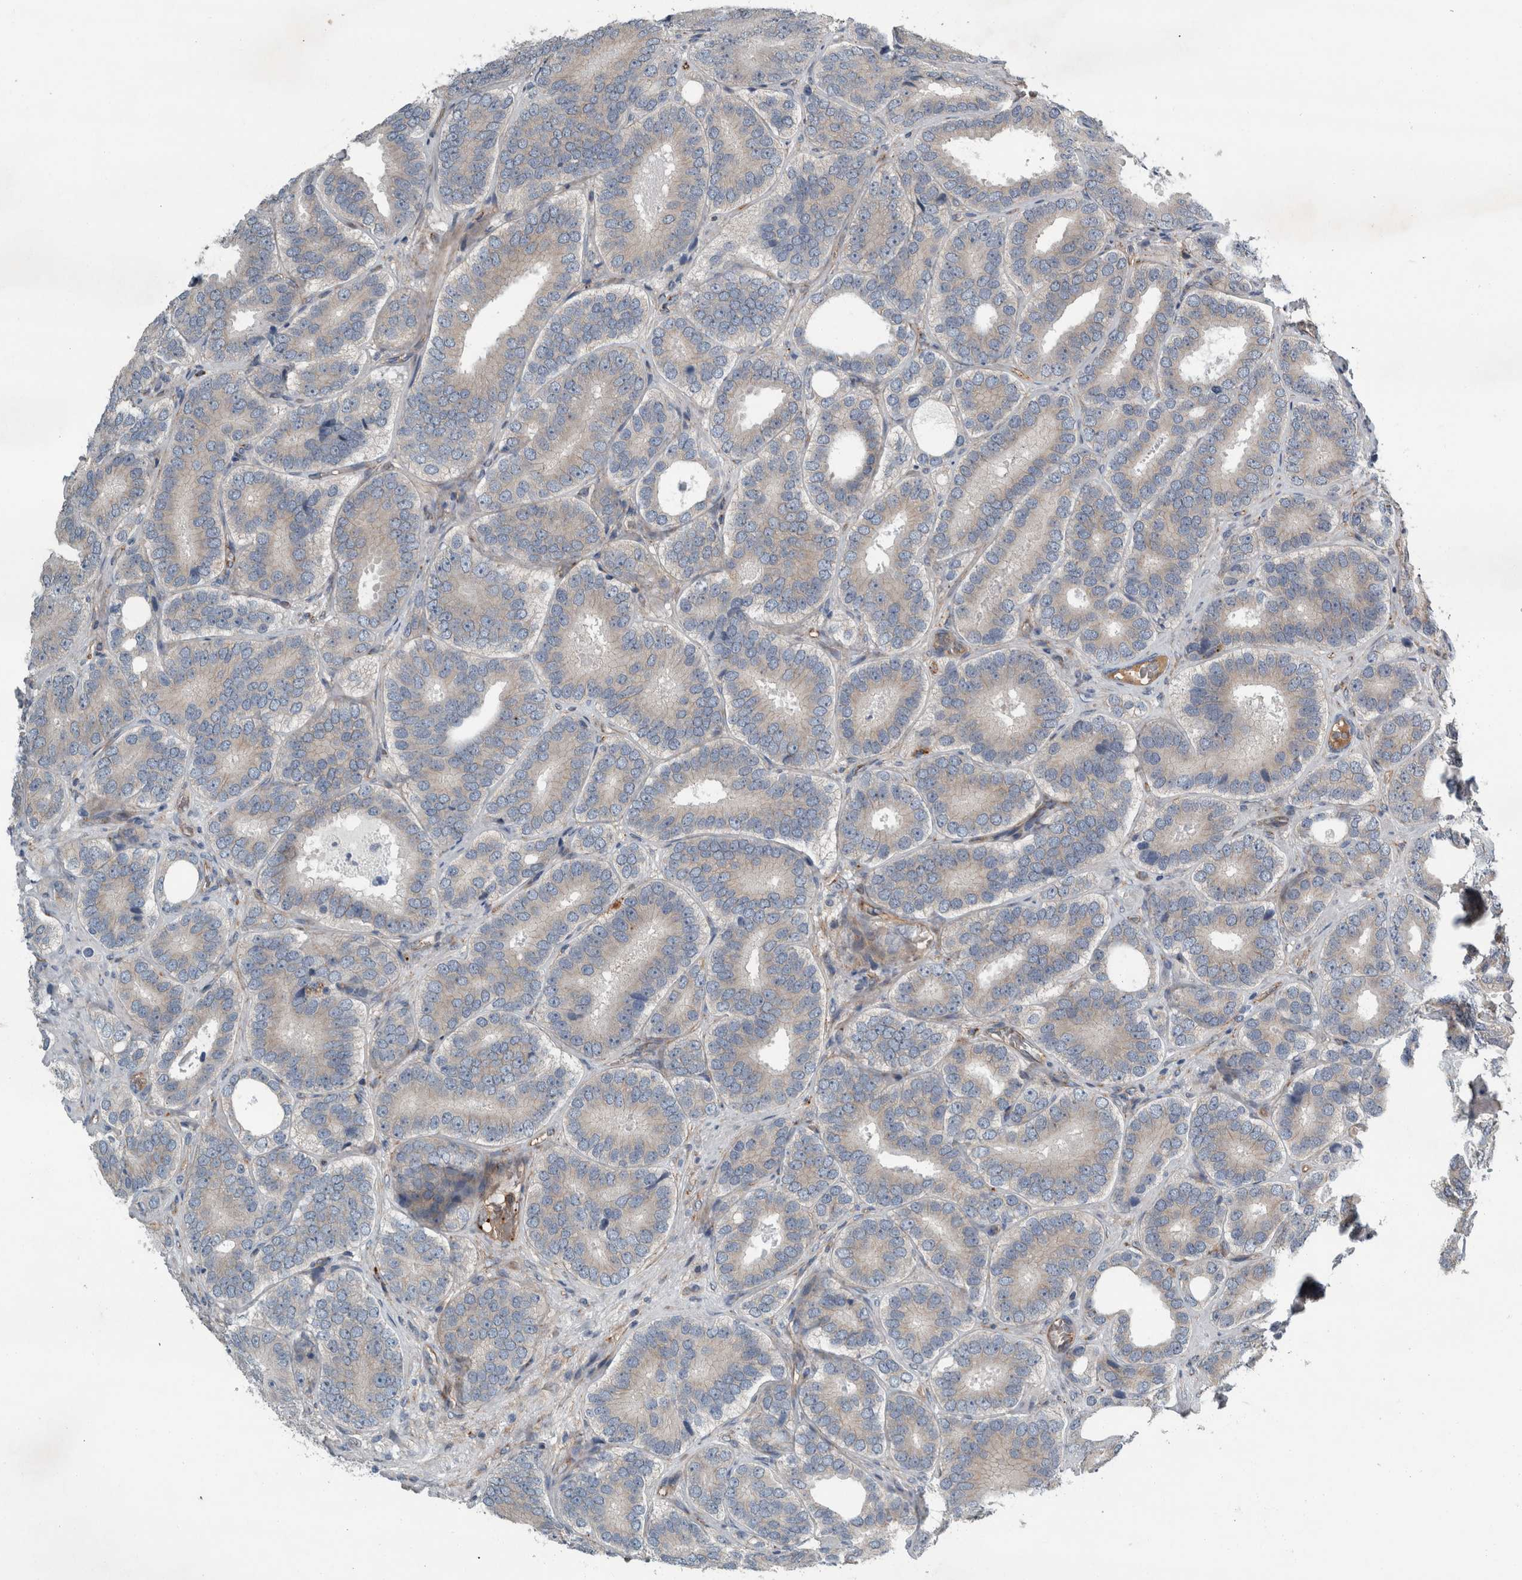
{"staining": {"intensity": "negative", "quantity": "none", "location": "none"}, "tissue": "prostate cancer", "cell_type": "Tumor cells", "image_type": "cancer", "snomed": [{"axis": "morphology", "description": "Adenocarcinoma, High grade"}, {"axis": "topography", "description": "Prostate"}], "caption": "A micrograph of human adenocarcinoma (high-grade) (prostate) is negative for staining in tumor cells. (Brightfield microscopy of DAB (3,3'-diaminobenzidine) immunohistochemistry (IHC) at high magnification).", "gene": "GLT8D2", "patient": {"sex": "male", "age": 56}}